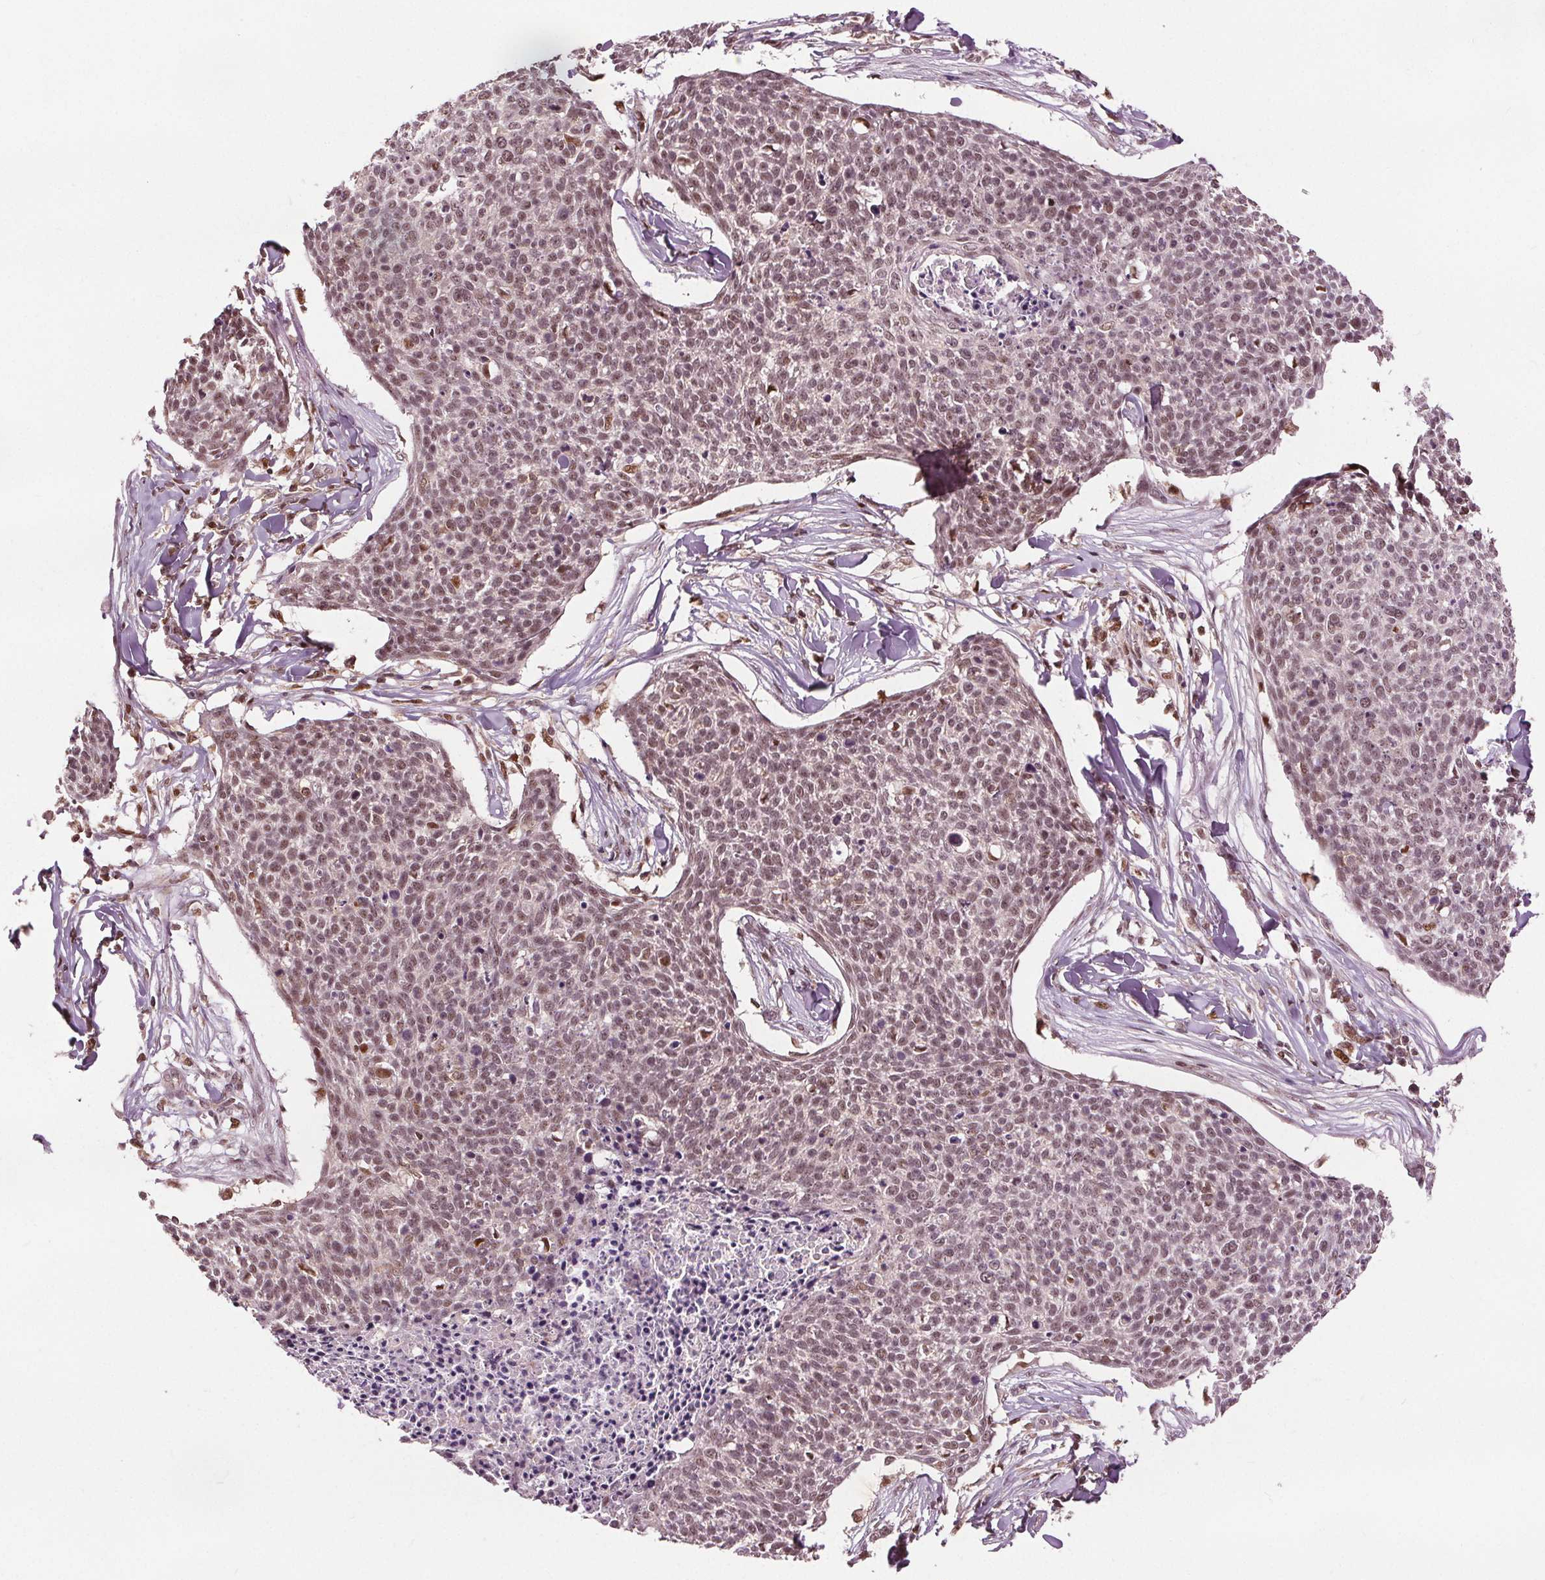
{"staining": {"intensity": "weak", "quantity": ">75%", "location": "nuclear"}, "tissue": "skin cancer", "cell_type": "Tumor cells", "image_type": "cancer", "snomed": [{"axis": "morphology", "description": "Squamous cell carcinoma, NOS"}, {"axis": "topography", "description": "Skin"}, {"axis": "topography", "description": "Vulva"}], "caption": "Tumor cells display low levels of weak nuclear staining in about >75% of cells in skin squamous cell carcinoma.", "gene": "DDX11", "patient": {"sex": "female", "age": 75}}